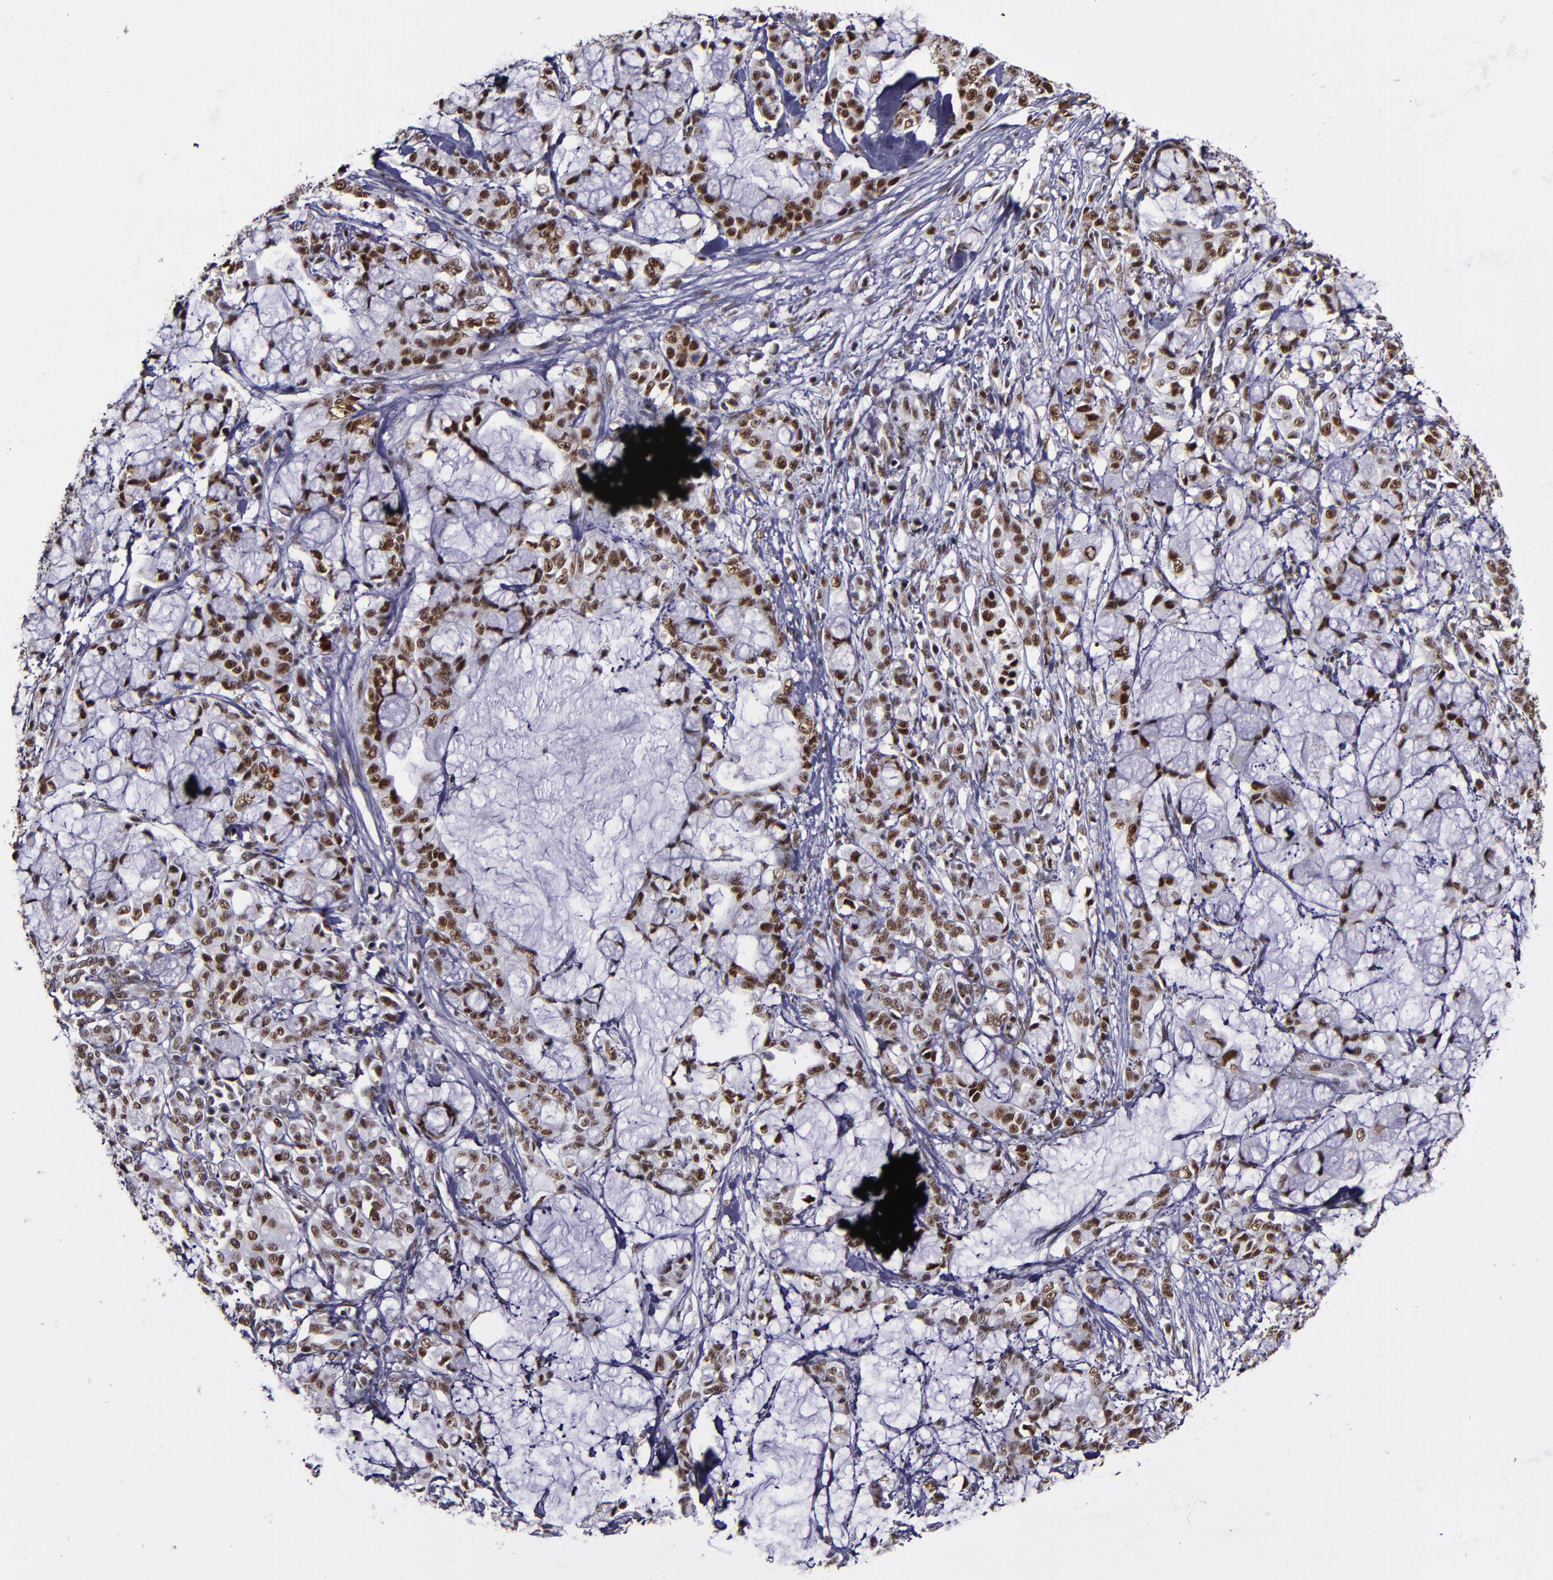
{"staining": {"intensity": "moderate", "quantity": ">75%", "location": "nuclear"}, "tissue": "pancreatic cancer", "cell_type": "Tumor cells", "image_type": "cancer", "snomed": [{"axis": "morphology", "description": "Adenocarcinoma, NOS"}, {"axis": "topography", "description": "Pancreas"}], "caption": "This micrograph demonstrates immunohistochemistry (IHC) staining of human pancreatic cancer, with medium moderate nuclear expression in about >75% of tumor cells.", "gene": "PPP4R3A", "patient": {"sex": "female", "age": 73}}